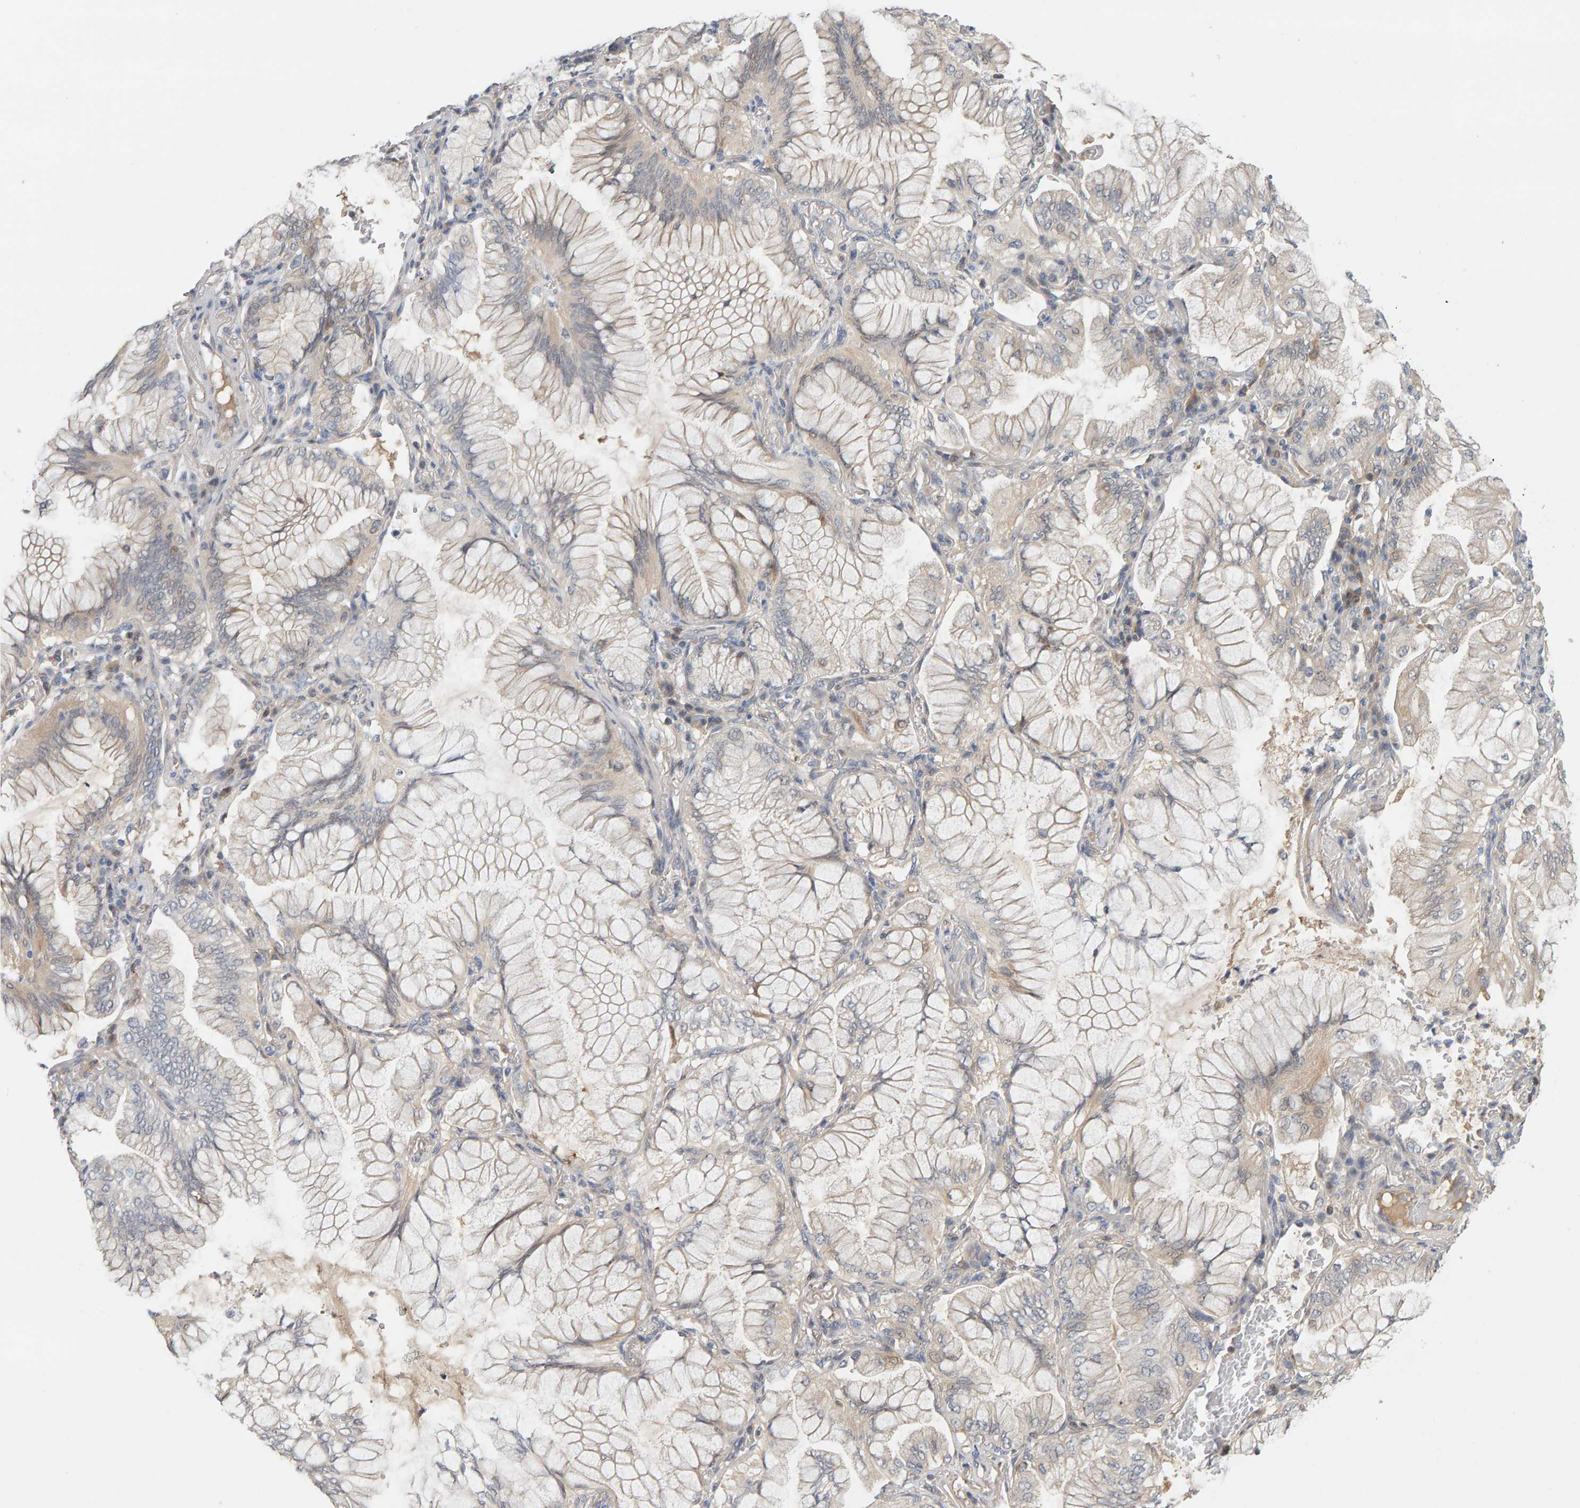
{"staining": {"intensity": "moderate", "quantity": "<25%", "location": "cytoplasmic/membranous"}, "tissue": "lung cancer", "cell_type": "Tumor cells", "image_type": "cancer", "snomed": [{"axis": "morphology", "description": "Adenocarcinoma, NOS"}, {"axis": "topography", "description": "Lung"}], "caption": "A brown stain shows moderate cytoplasmic/membranous expression of a protein in lung cancer tumor cells. The protein of interest is shown in brown color, while the nuclei are stained blue.", "gene": "GFUS", "patient": {"sex": "female", "age": 70}}